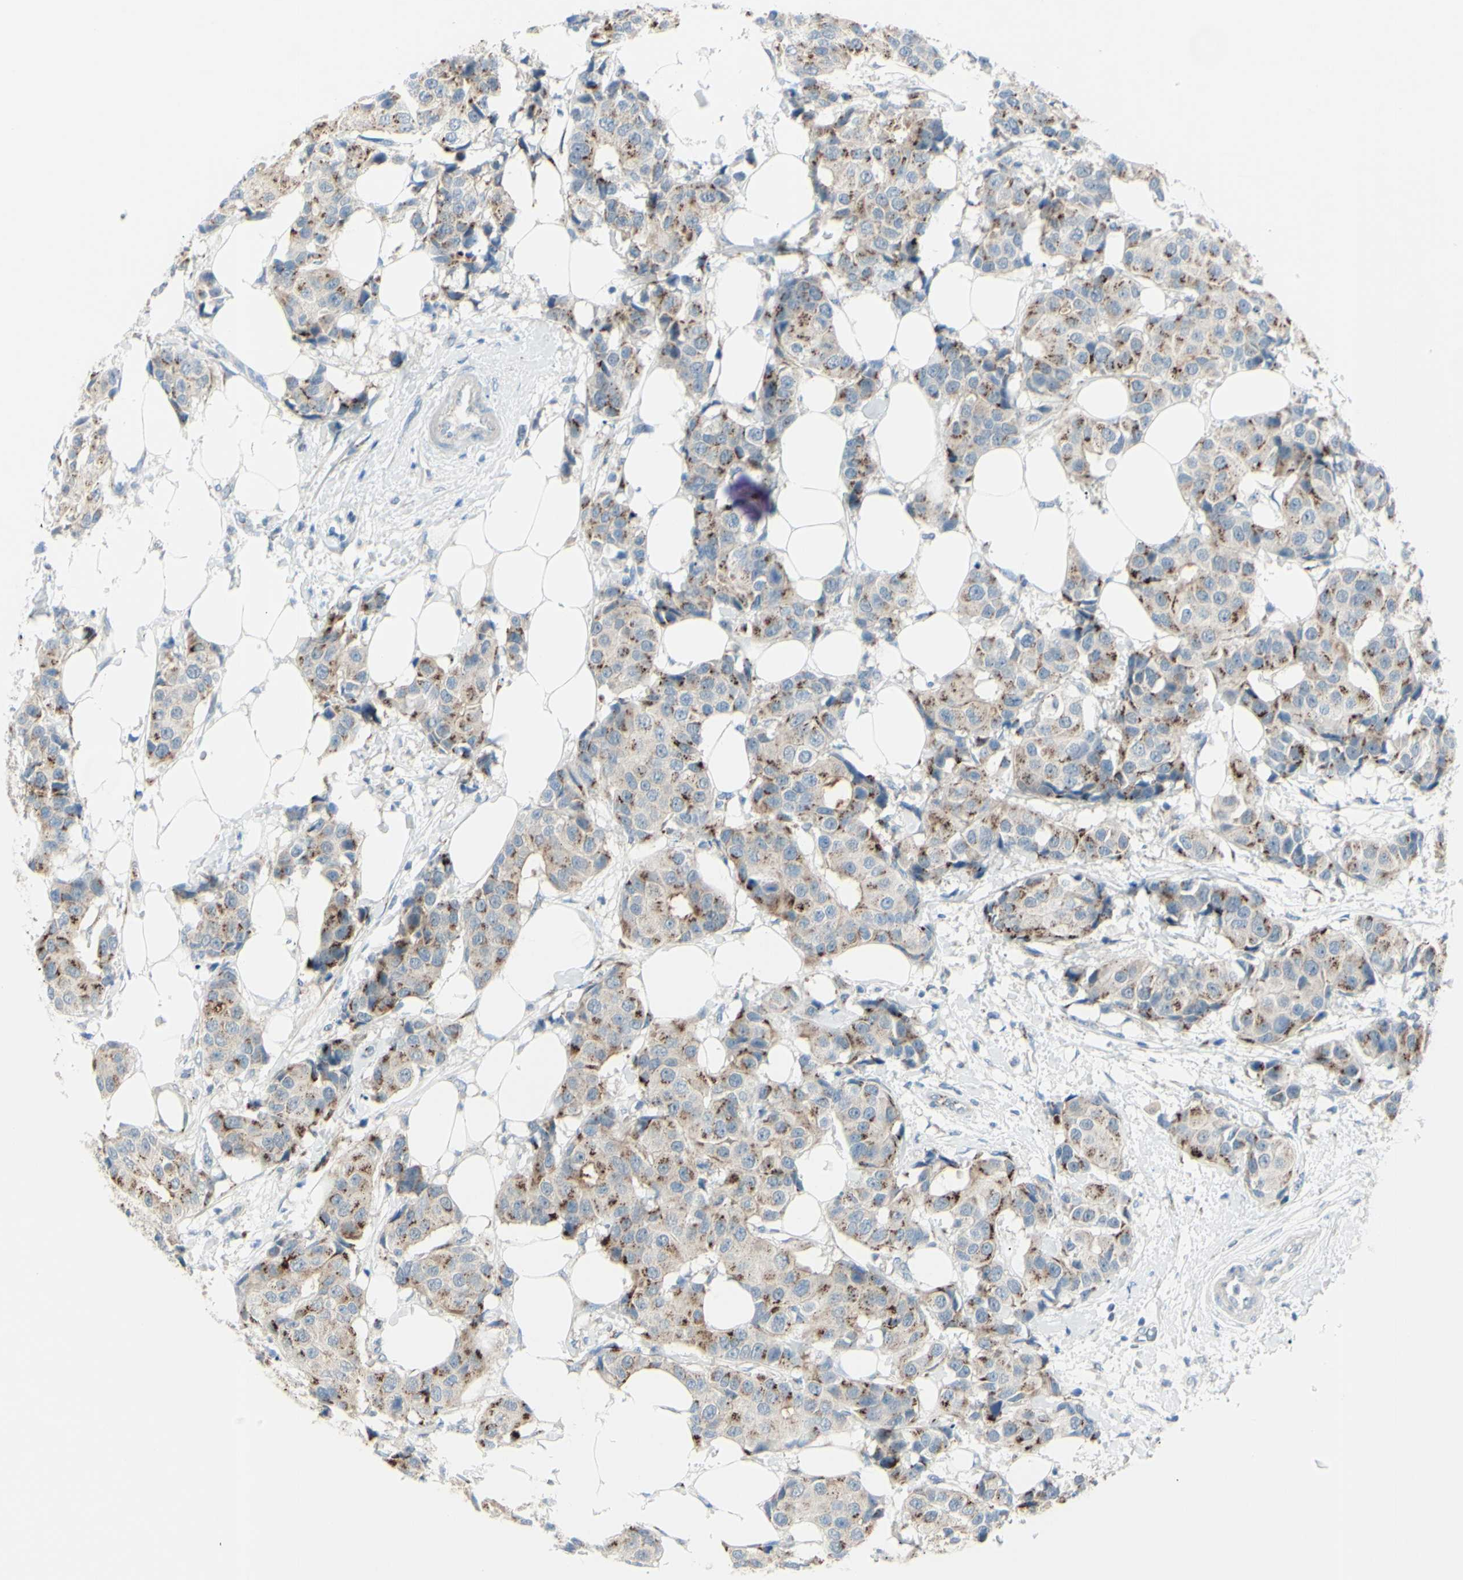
{"staining": {"intensity": "moderate", "quantity": ">75%", "location": "cytoplasmic/membranous"}, "tissue": "breast cancer", "cell_type": "Tumor cells", "image_type": "cancer", "snomed": [{"axis": "morphology", "description": "Normal tissue, NOS"}, {"axis": "morphology", "description": "Duct carcinoma"}, {"axis": "topography", "description": "Breast"}], "caption": "Immunohistochemical staining of human breast invasive ductal carcinoma reveals medium levels of moderate cytoplasmic/membranous expression in approximately >75% of tumor cells.", "gene": "B4GALT1", "patient": {"sex": "female", "age": 39}}